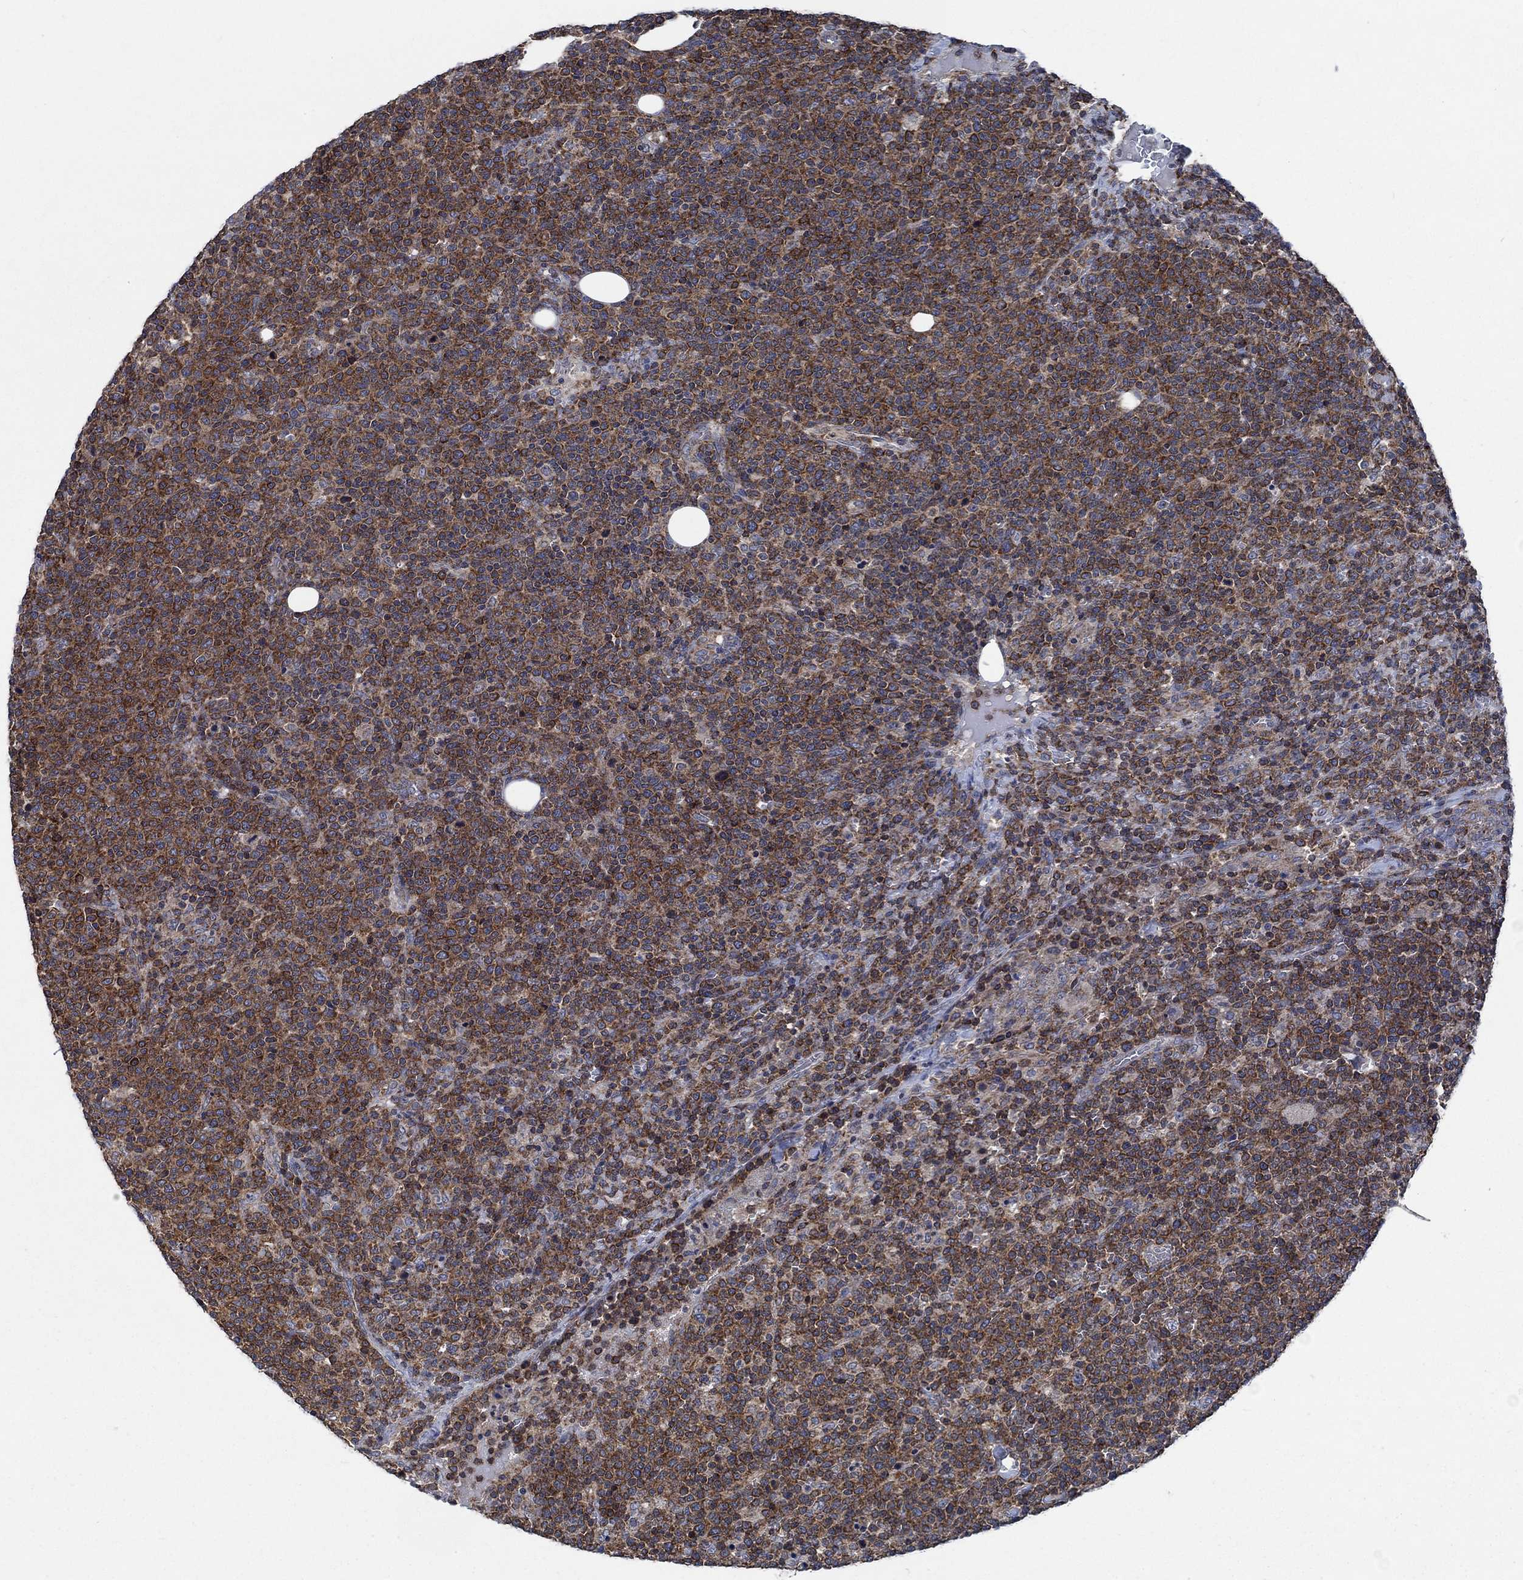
{"staining": {"intensity": "moderate", "quantity": ">75%", "location": "cytoplasmic/membranous"}, "tissue": "lymphoma", "cell_type": "Tumor cells", "image_type": "cancer", "snomed": [{"axis": "morphology", "description": "Malignant lymphoma, non-Hodgkin's type, High grade"}, {"axis": "topography", "description": "Lymph node"}], "caption": "Immunohistochemical staining of human lymphoma demonstrates moderate cytoplasmic/membranous protein expression in approximately >75% of tumor cells. Using DAB (brown) and hematoxylin (blue) stains, captured at high magnification using brightfield microscopy.", "gene": "STXBP6", "patient": {"sex": "male", "age": 61}}